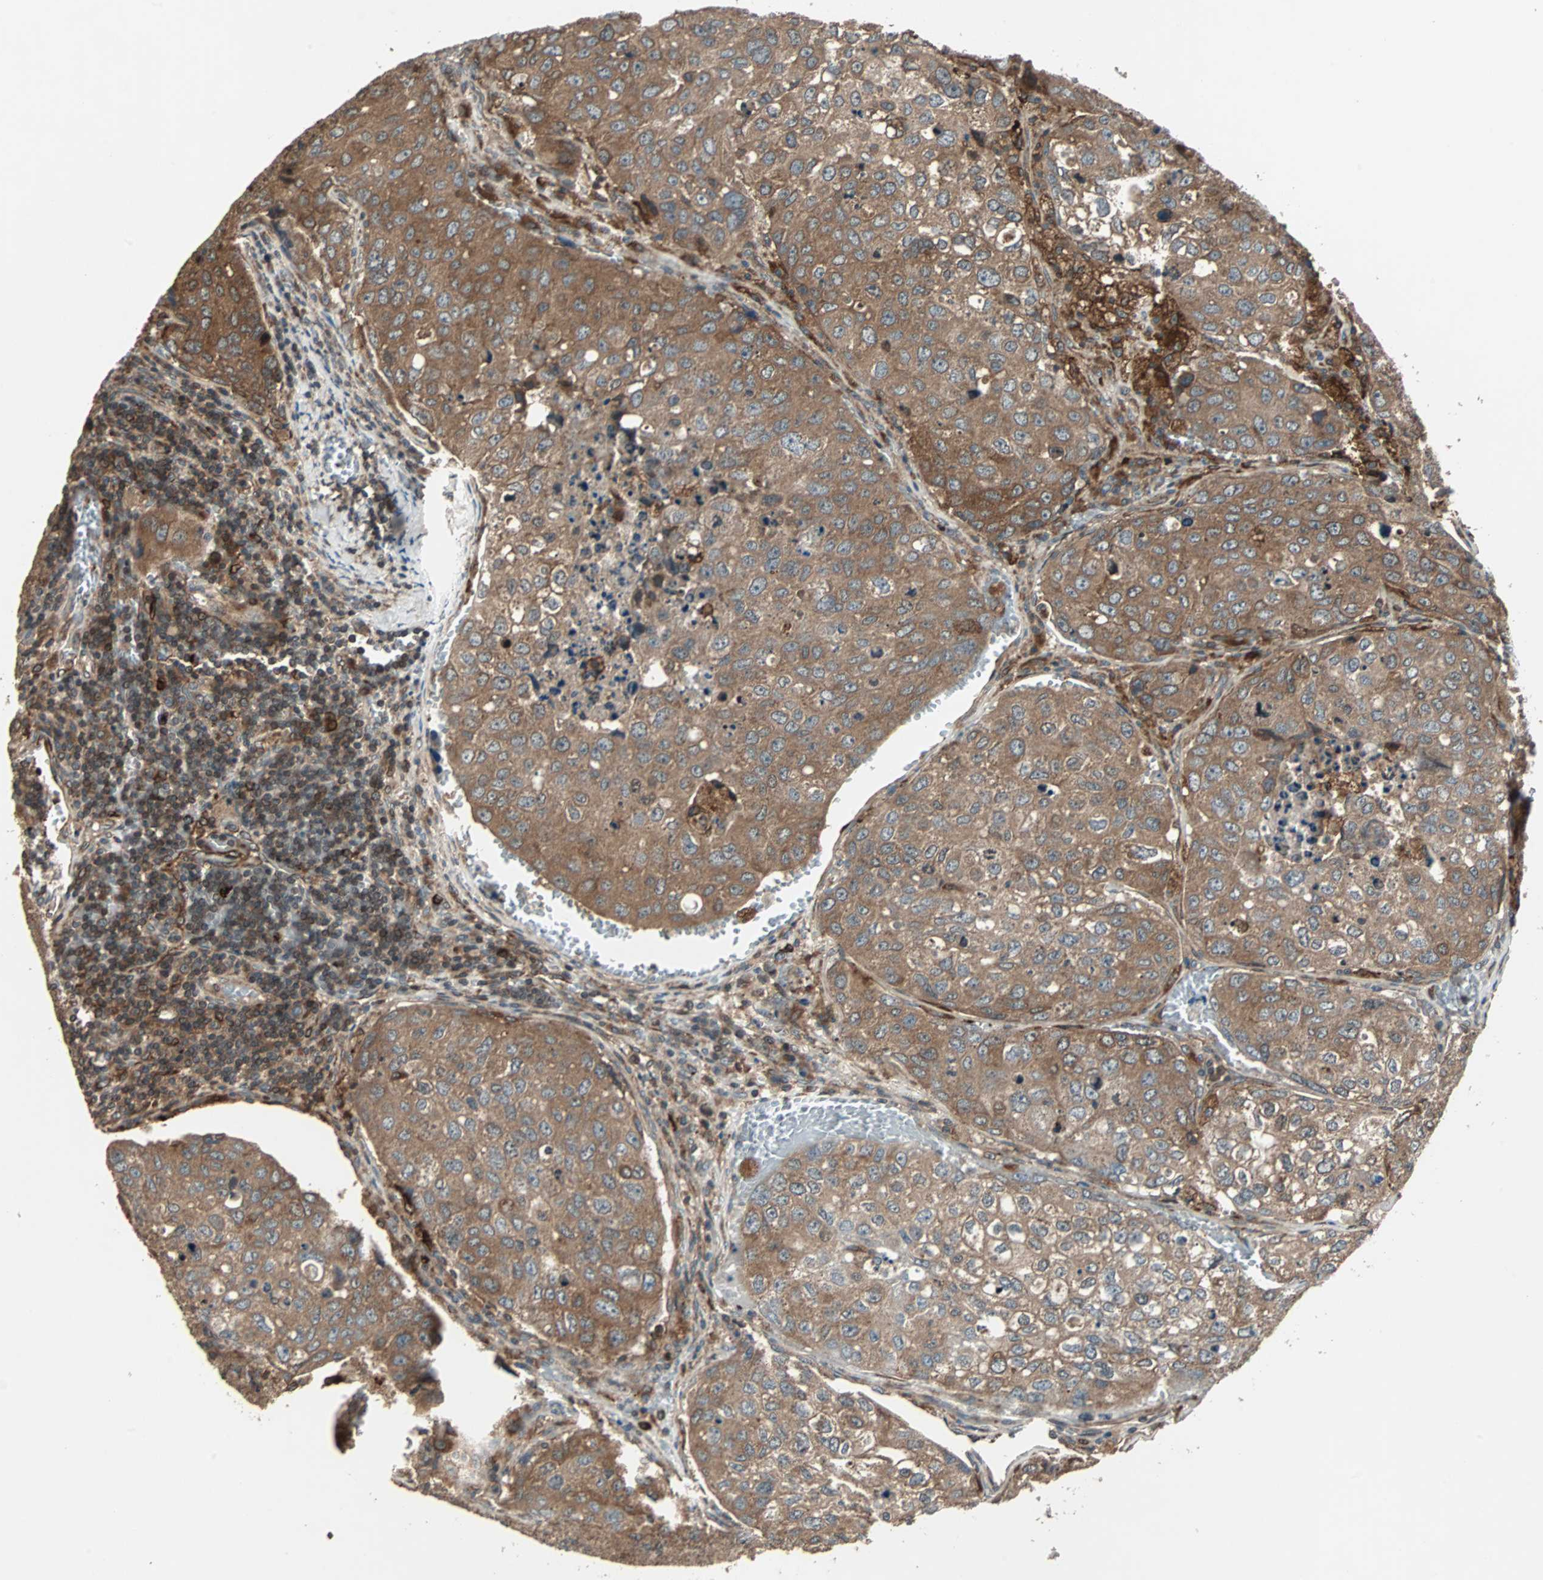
{"staining": {"intensity": "strong", "quantity": ">75%", "location": "cytoplasmic/membranous"}, "tissue": "urothelial cancer", "cell_type": "Tumor cells", "image_type": "cancer", "snomed": [{"axis": "morphology", "description": "Urothelial carcinoma, High grade"}, {"axis": "topography", "description": "Lymph node"}, {"axis": "topography", "description": "Urinary bladder"}], "caption": "Immunohistochemistry (IHC) staining of urothelial carcinoma (high-grade), which demonstrates high levels of strong cytoplasmic/membranous positivity in approximately >75% of tumor cells indicating strong cytoplasmic/membranous protein staining. The staining was performed using DAB (brown) for protein detection and nuclei were counterstained in hematoxylin (blue).", "gene": "RAB7A", "patient": {"sex": "male", "age": 51}}